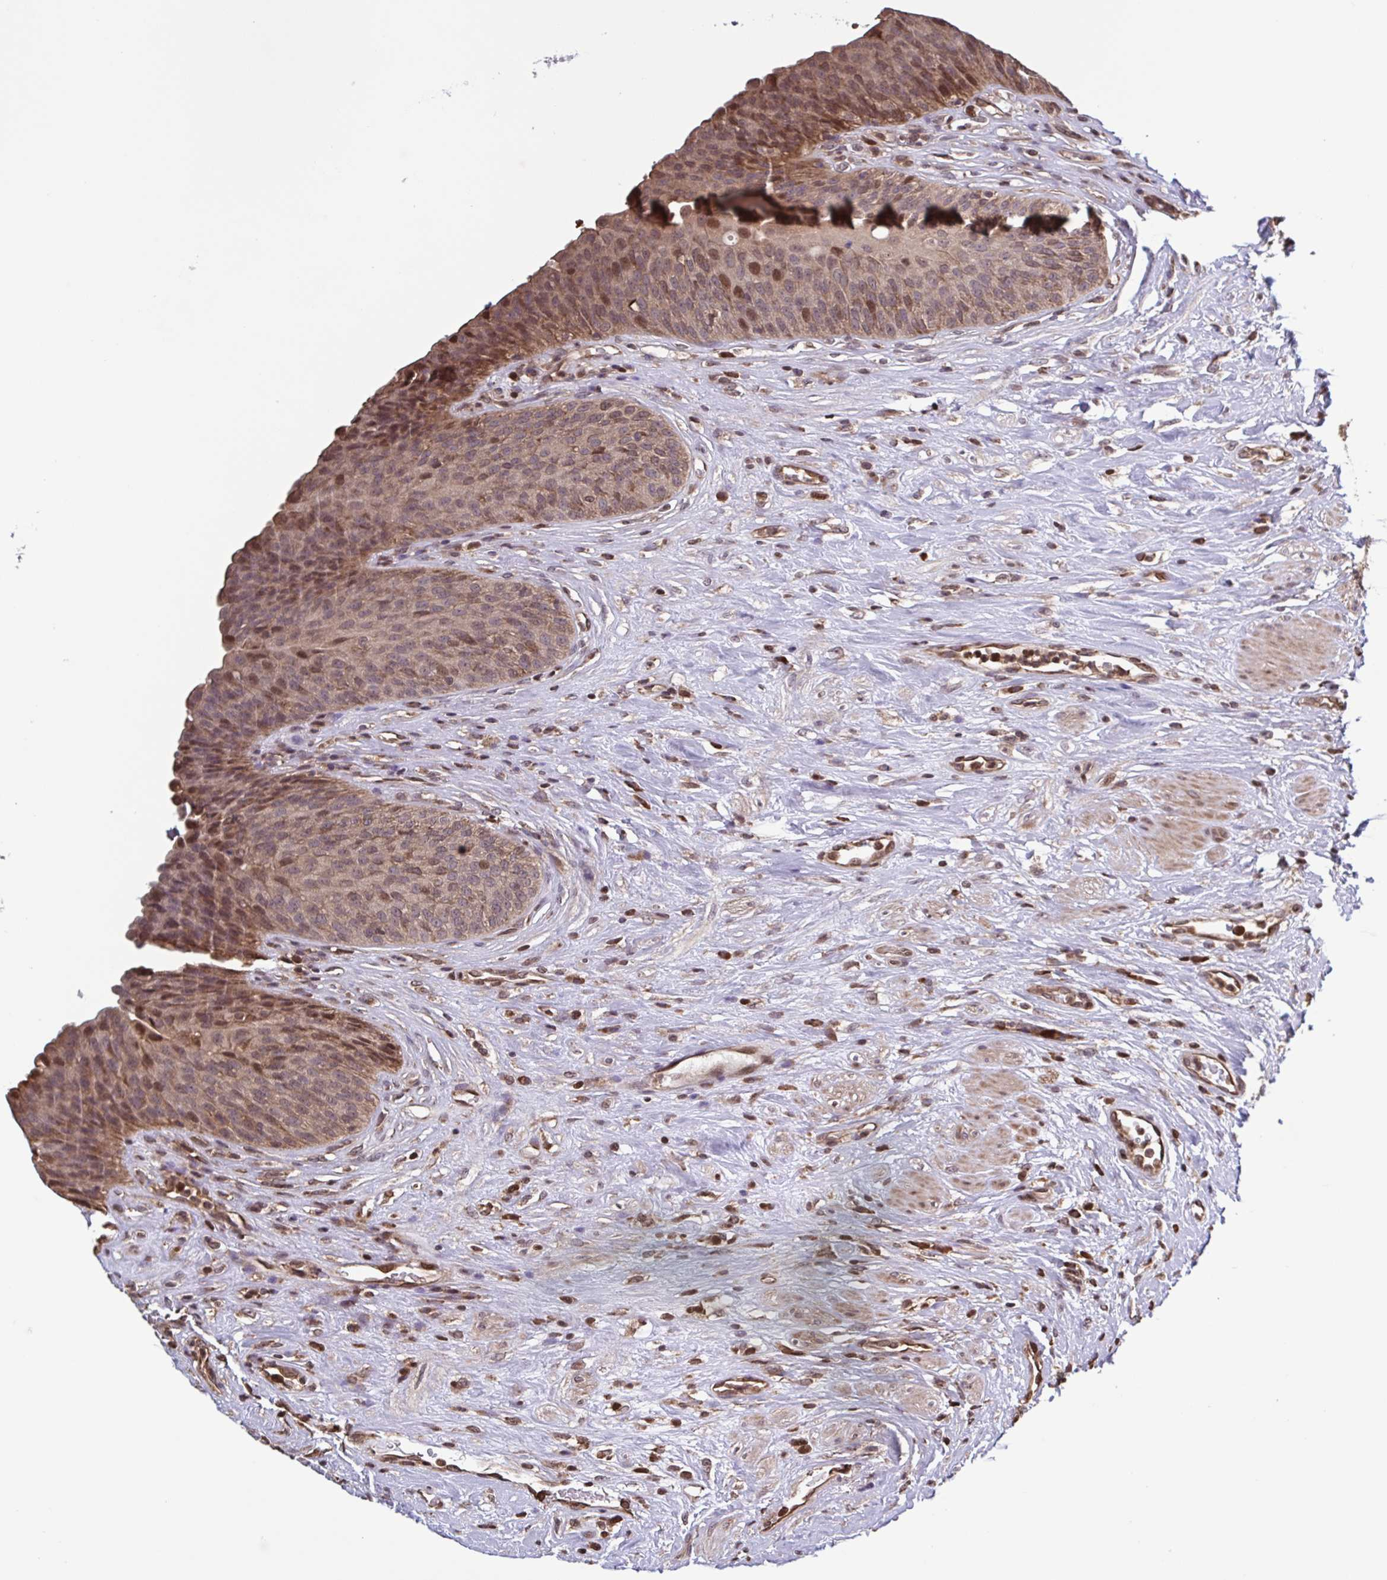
{"staining": {"intensity": "moderate", "quantity": ">75%", "location": "cytoplasmic/membranous,nuclear"}, "tissue": "urinary bladder", "cell_type": "Urothelial cells", "image_type": "normal", "snomed": [{"axis": "morphology", "description": "Normal tissue, NOS"}, {"axis": "topography", "description": "Urinary bladder"}], "caption": "IHC staining of benign urinary bladder, which exhibits medium levels of moderate cytoplasmic/membranous,nuclear positivity in approximately >75% of urothelial cells indicating moderate cytoplasmic/membranous,nuclear protein positivity. The staining was performed using DAB (brown) for protein detection and nuclei were counterstained in hematoxylin (blue).", "gene": "SEC63", "patient": {"sex": "female", "age": 56}}